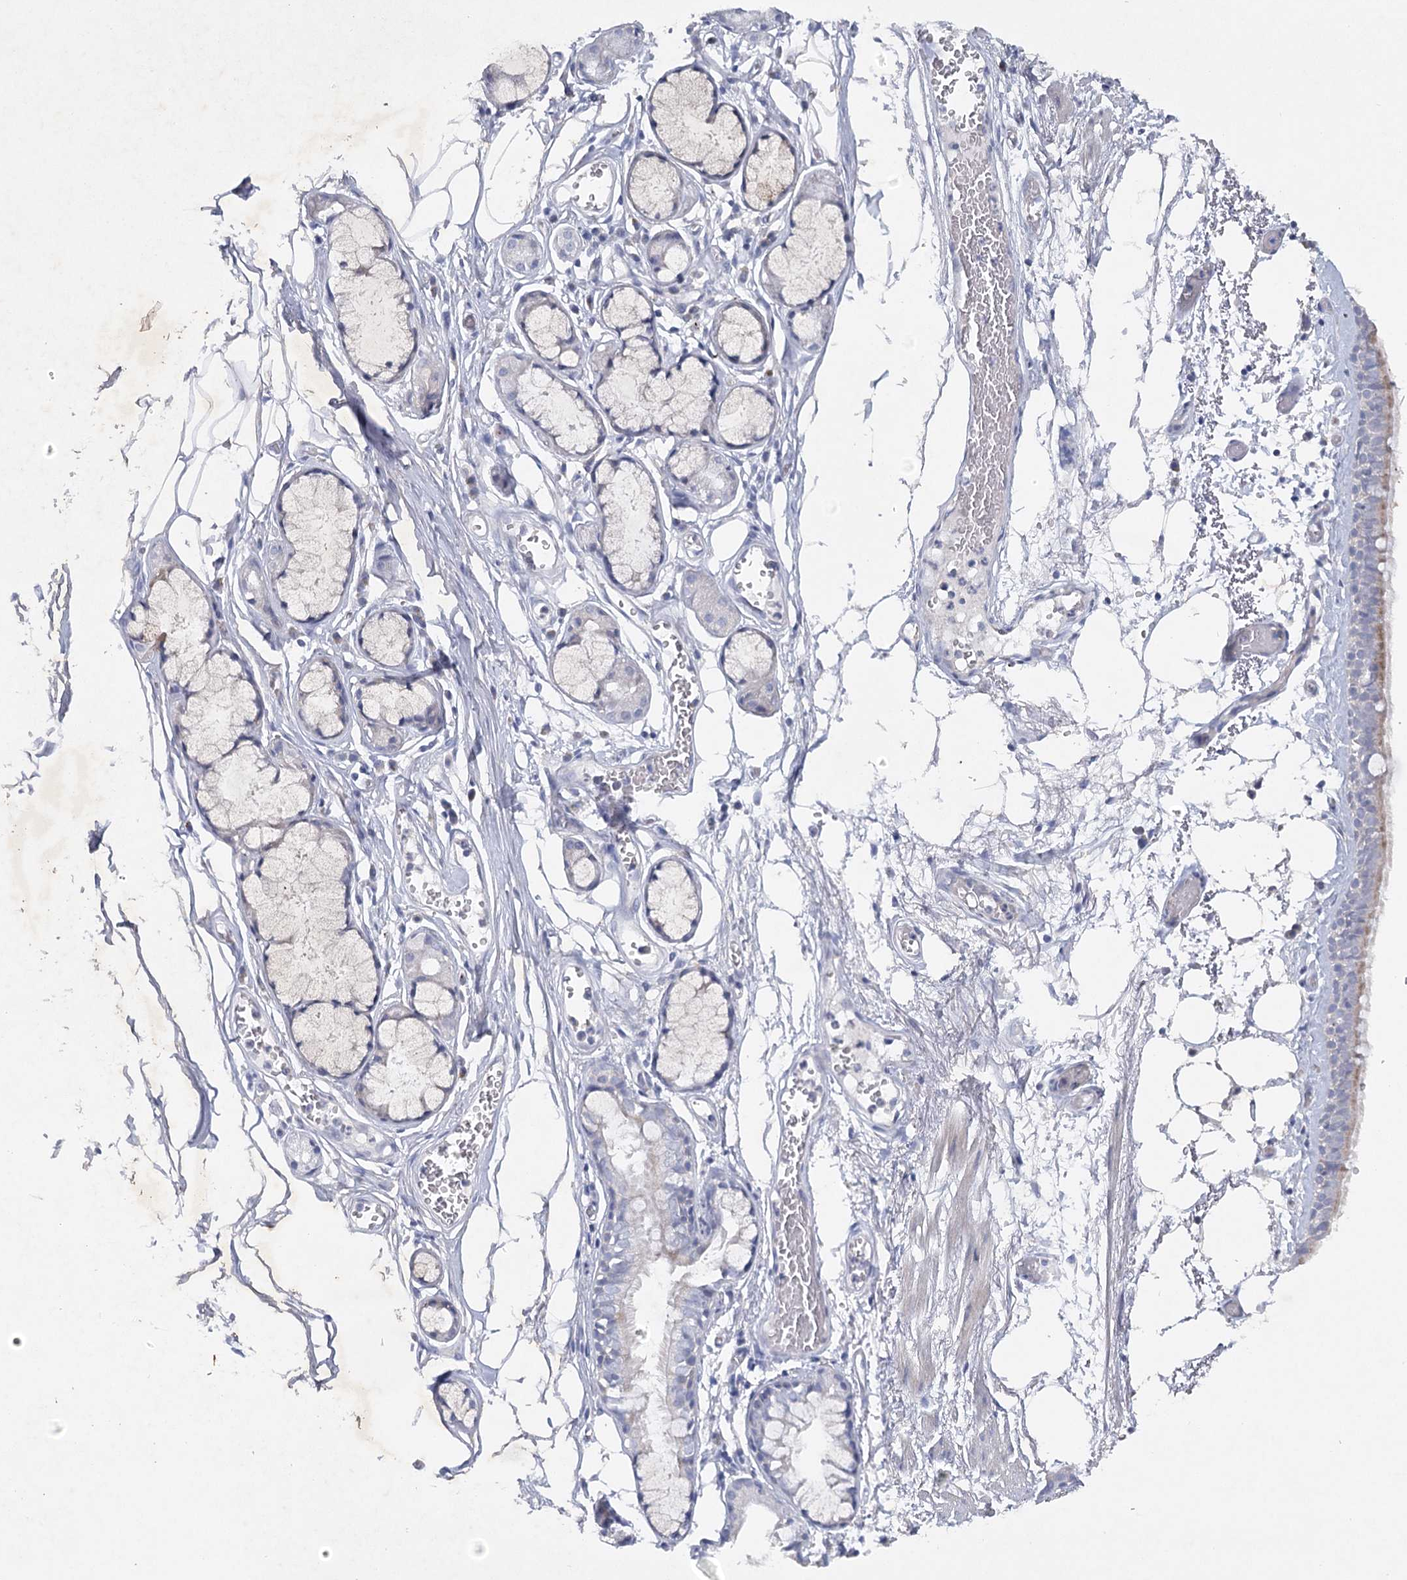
{"staining": {"intensity": "negative", "quantity": "none", "location": "none"}, "tissue": "bronchus", "cell_type": "Respiratory epithelial cells", "image_type": "normal", "snomed": [{"axis": "morphology", "description": "Normal tissue, NOS"}, {"axis": "topography", "description": "Bronchus"}, {"axis": "topography", "description": "Lung"}], "caption": "Immunohistochemical staining of unremarkable bronchus demonstrates no significant positivity in respiratory epithelial cells.", "gene": "MAP3K13", "patient": {"sex": "male", "age": 56}}